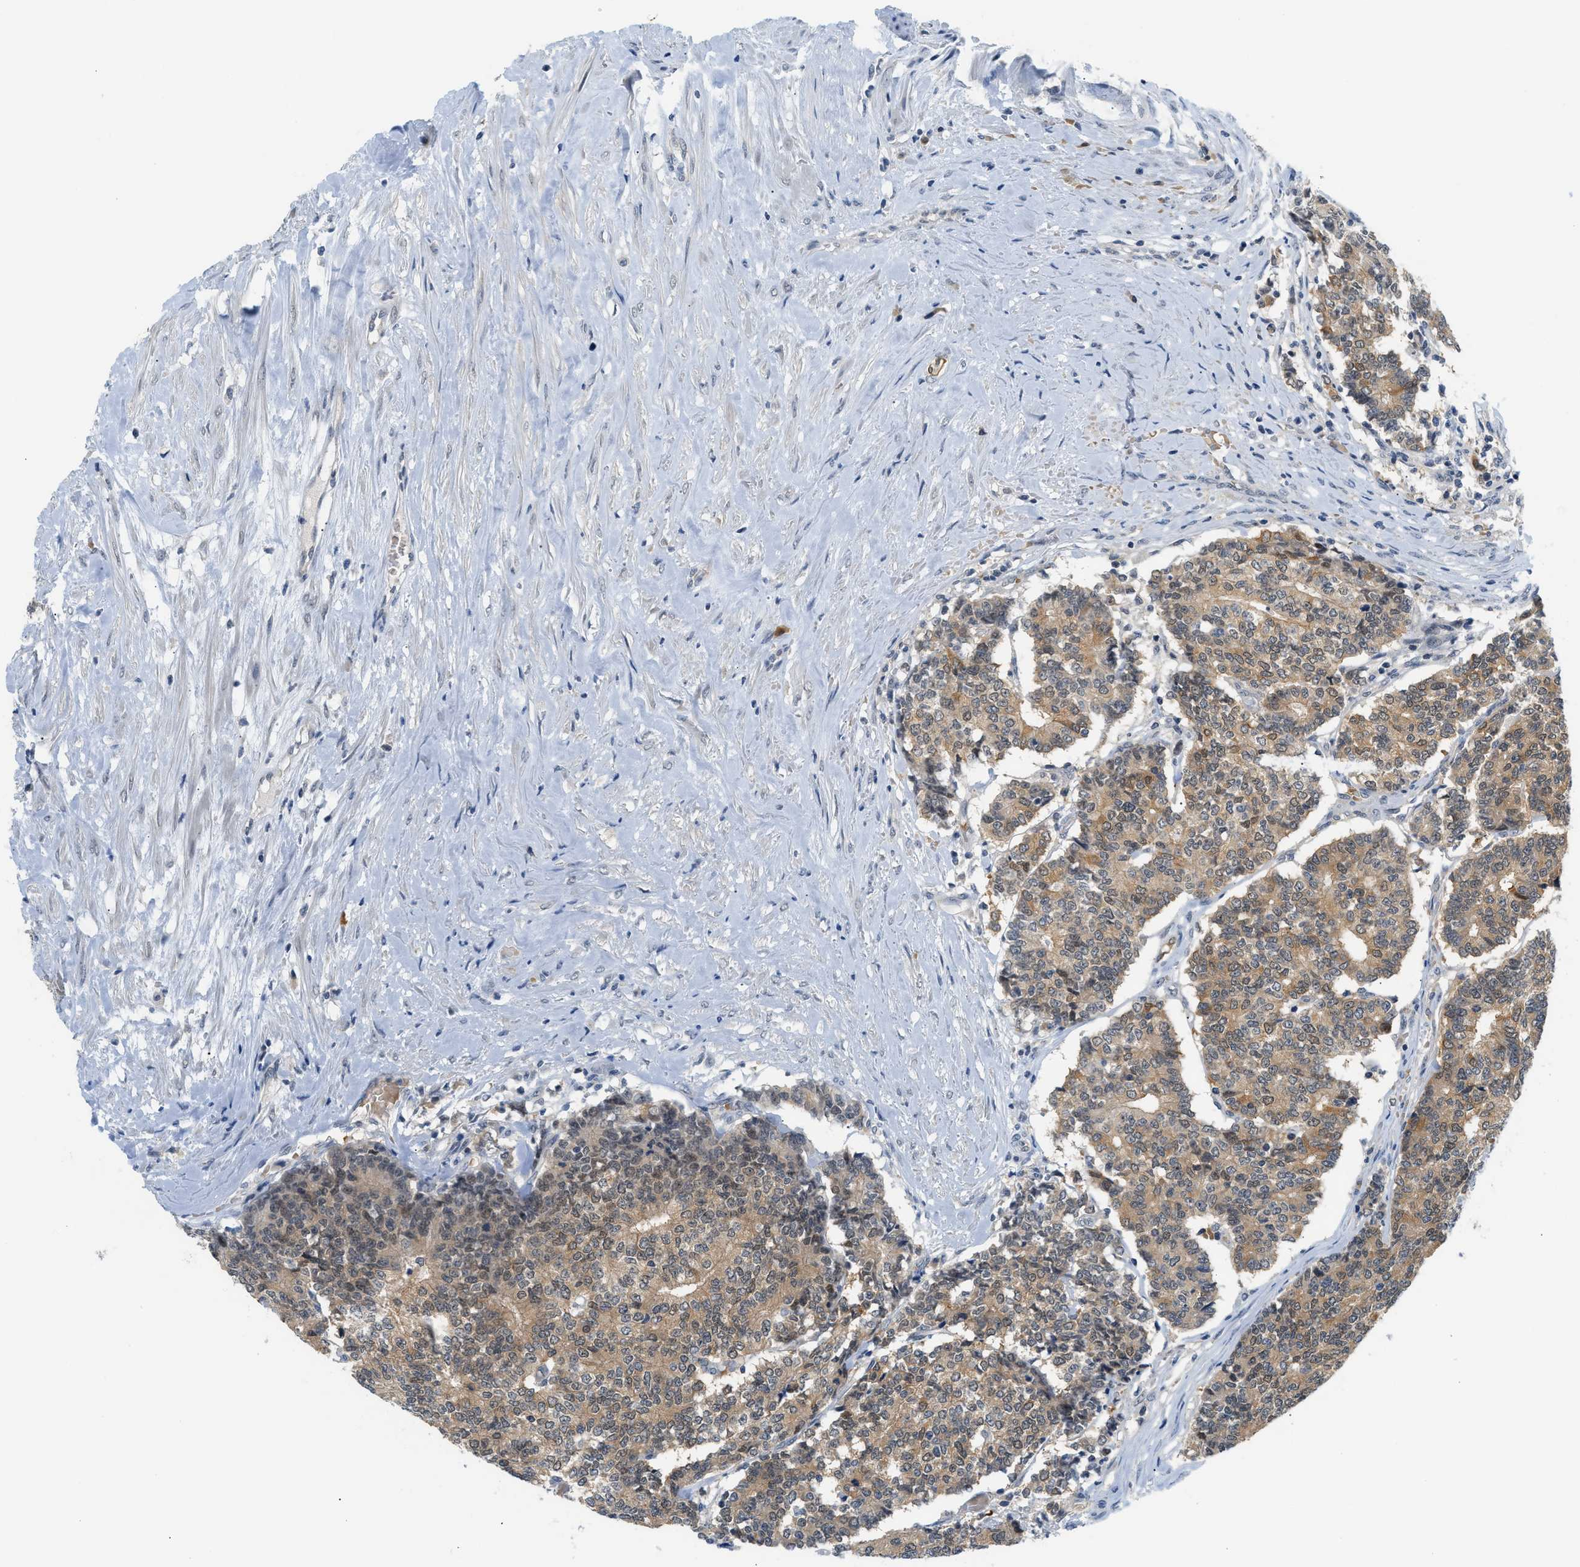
{"staining": {"intensity": "moderate", "quantity": ">75%", "location": "cytoplasmic/membranous"}, "tissue": "prostate cancer", "cell_type": "Tumor cells", "image_type": "cancer", "snomed": [{"axis": "morphology", "description": "Normal tissue, NOS"}, {"axis": "morphology", "description": "Adenocarcinoma, High grade"}, {"axis": "topography", "description": "Prostate"}, {"axis": "topography", "description": "Seminal veicle"}], "caption": "The immunohistochemical stain labels moderate cytoplasmic/membranous staining in tumor cells of prostate adenocarcinoma (high-grade) tissue. The staining was performed using DAB to visualize the protein expression in brown, while the nuclei were stained in blue with hematoxylin (Magnification: 20x).", "gene": "PSAT1", "patient": {"sex": "male", "age": 55}}